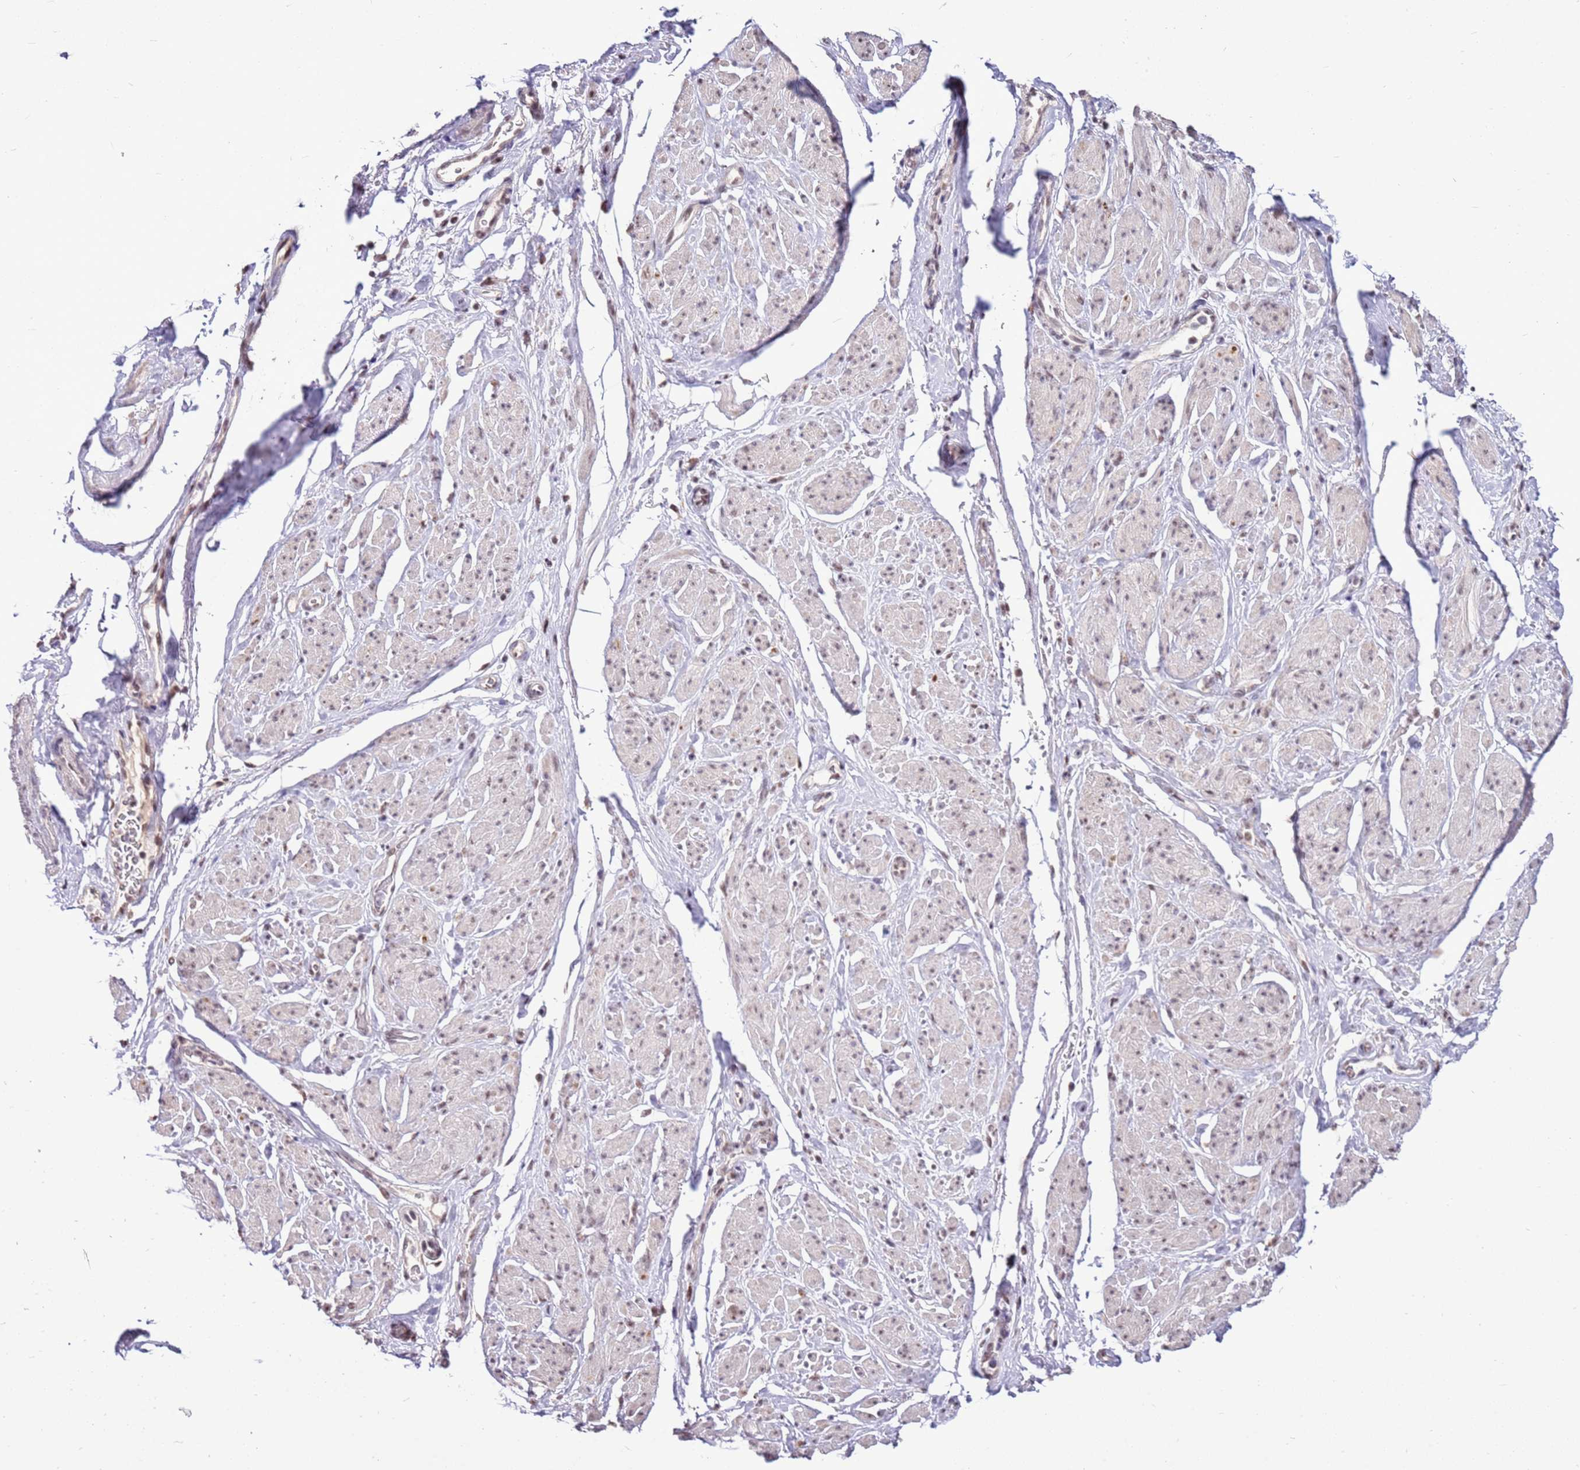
{"staining": {"intensity": "weak", "quantity": "<25%", "location": "nuclear"}, "tissue": "smooth muscle", "cell_type": "Smooth muscle cells", "image_type": "normal", "snomed": [{"axis": "morphology", "description": "Normal tissue, NOS"}, {"axis": "topography", "description": "Smooth muscle"}, {"axis": "topography", "description": "Peripheral nerve tissue"}], "caption": "An immunohistochemistry (IHC) histopathology image of unremarkable smooth muscle is shown. There is no staining in smooth muscle cells of smooth muscle. The staining was performed using DAB to visualize the protein expression in brown, while the nuclei were stained in blue with hematoxylin (Magnification: 20x).", "gene": "AKAP8L", "patient": {"sex": "male", "age": 69}}